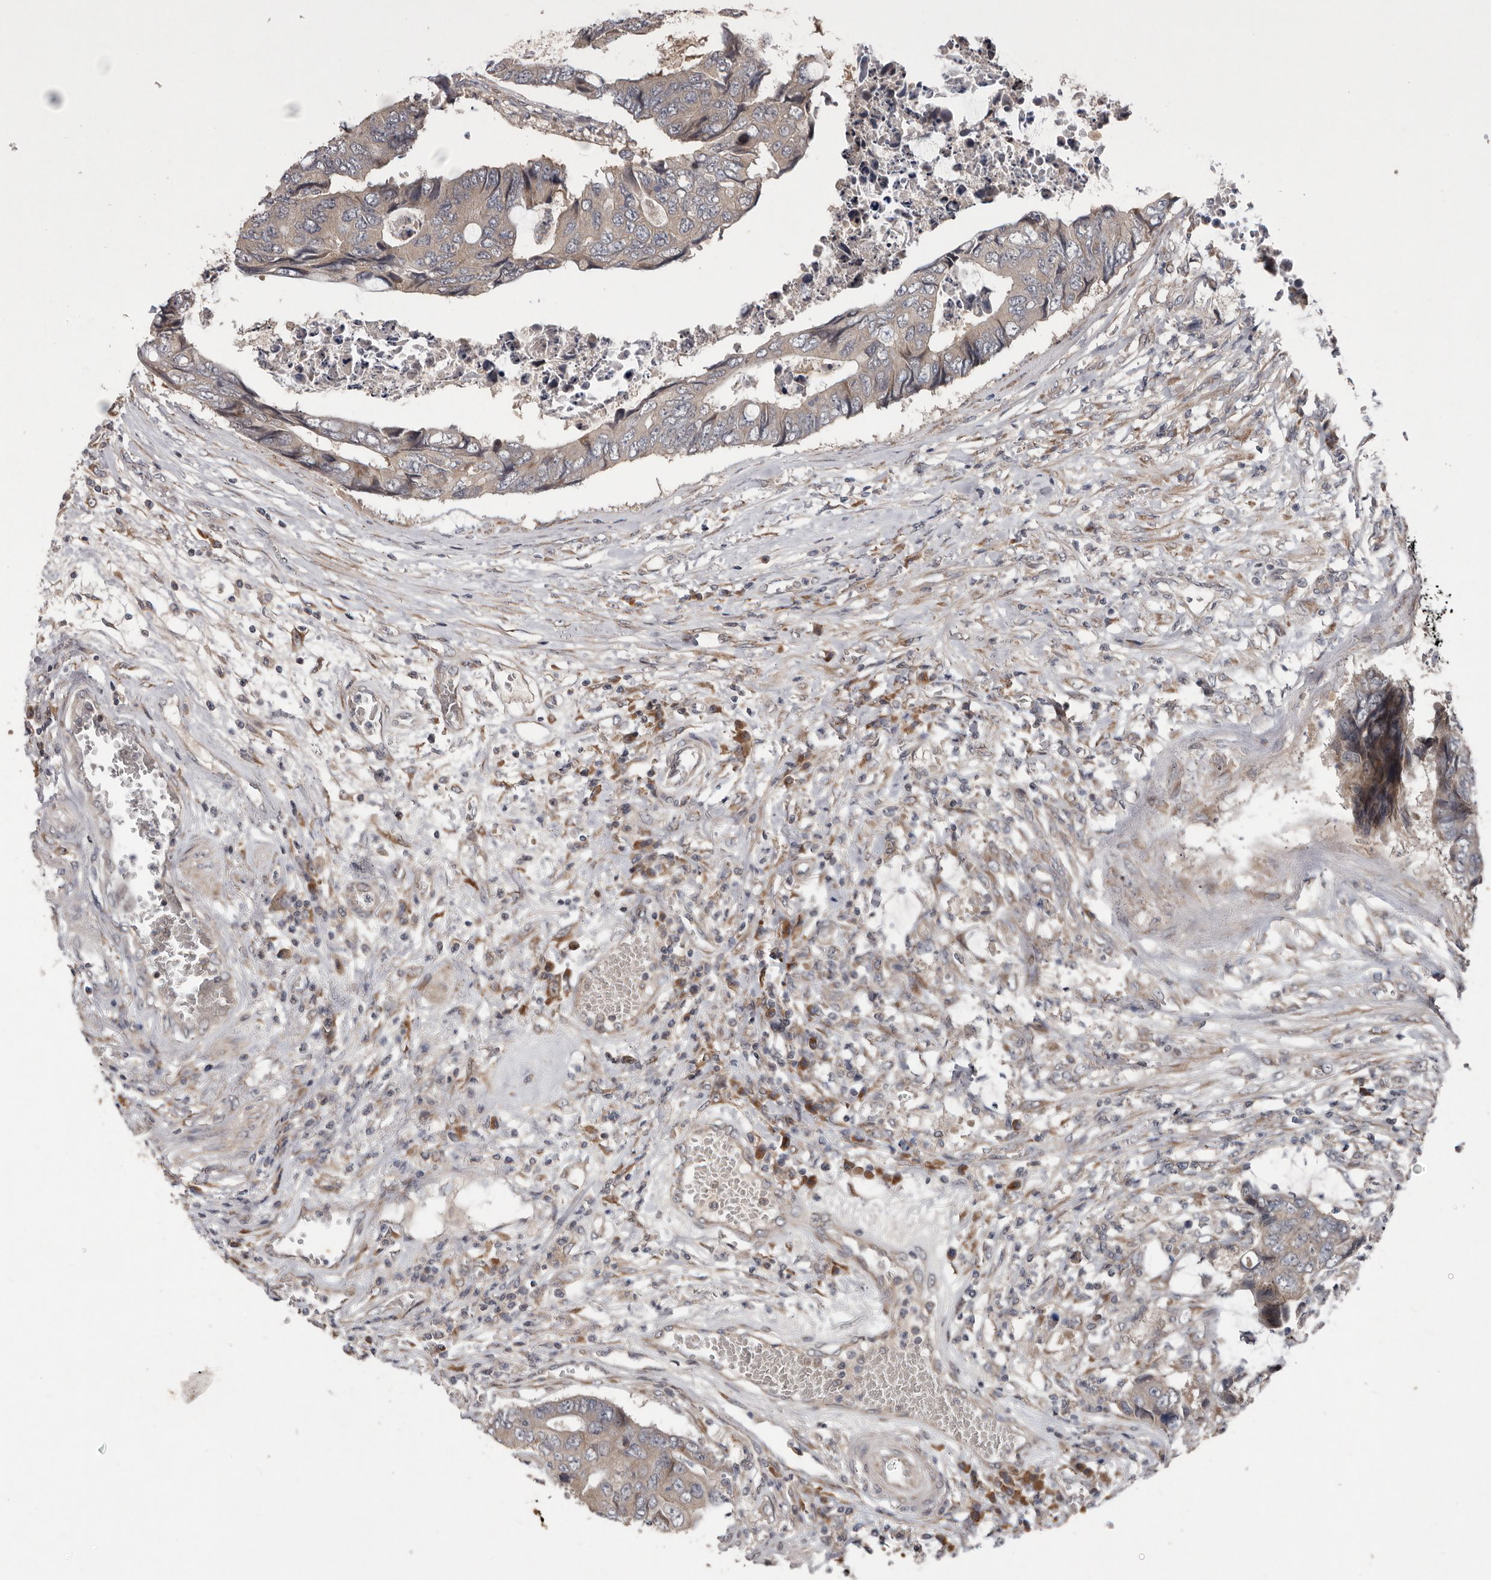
{"staining": {"intensity": "weak", "quantity": "<25%", "location": "cytoplasmic/membranous"}, "tissue": "colorectal cancer", "cell_type": "Tumor cells", "image_type": "cancer", "snomed": [{"axis": "morphology", "description": "Adenocarcinoma, NOS"}, {"axis": "topography", "description": "Rectum"}], "caption": "IHC of human colorectal cancer reveals no positivity in tumor cells.", "gene": "CHML", "patient": {"sex": "male", "age": 84}}